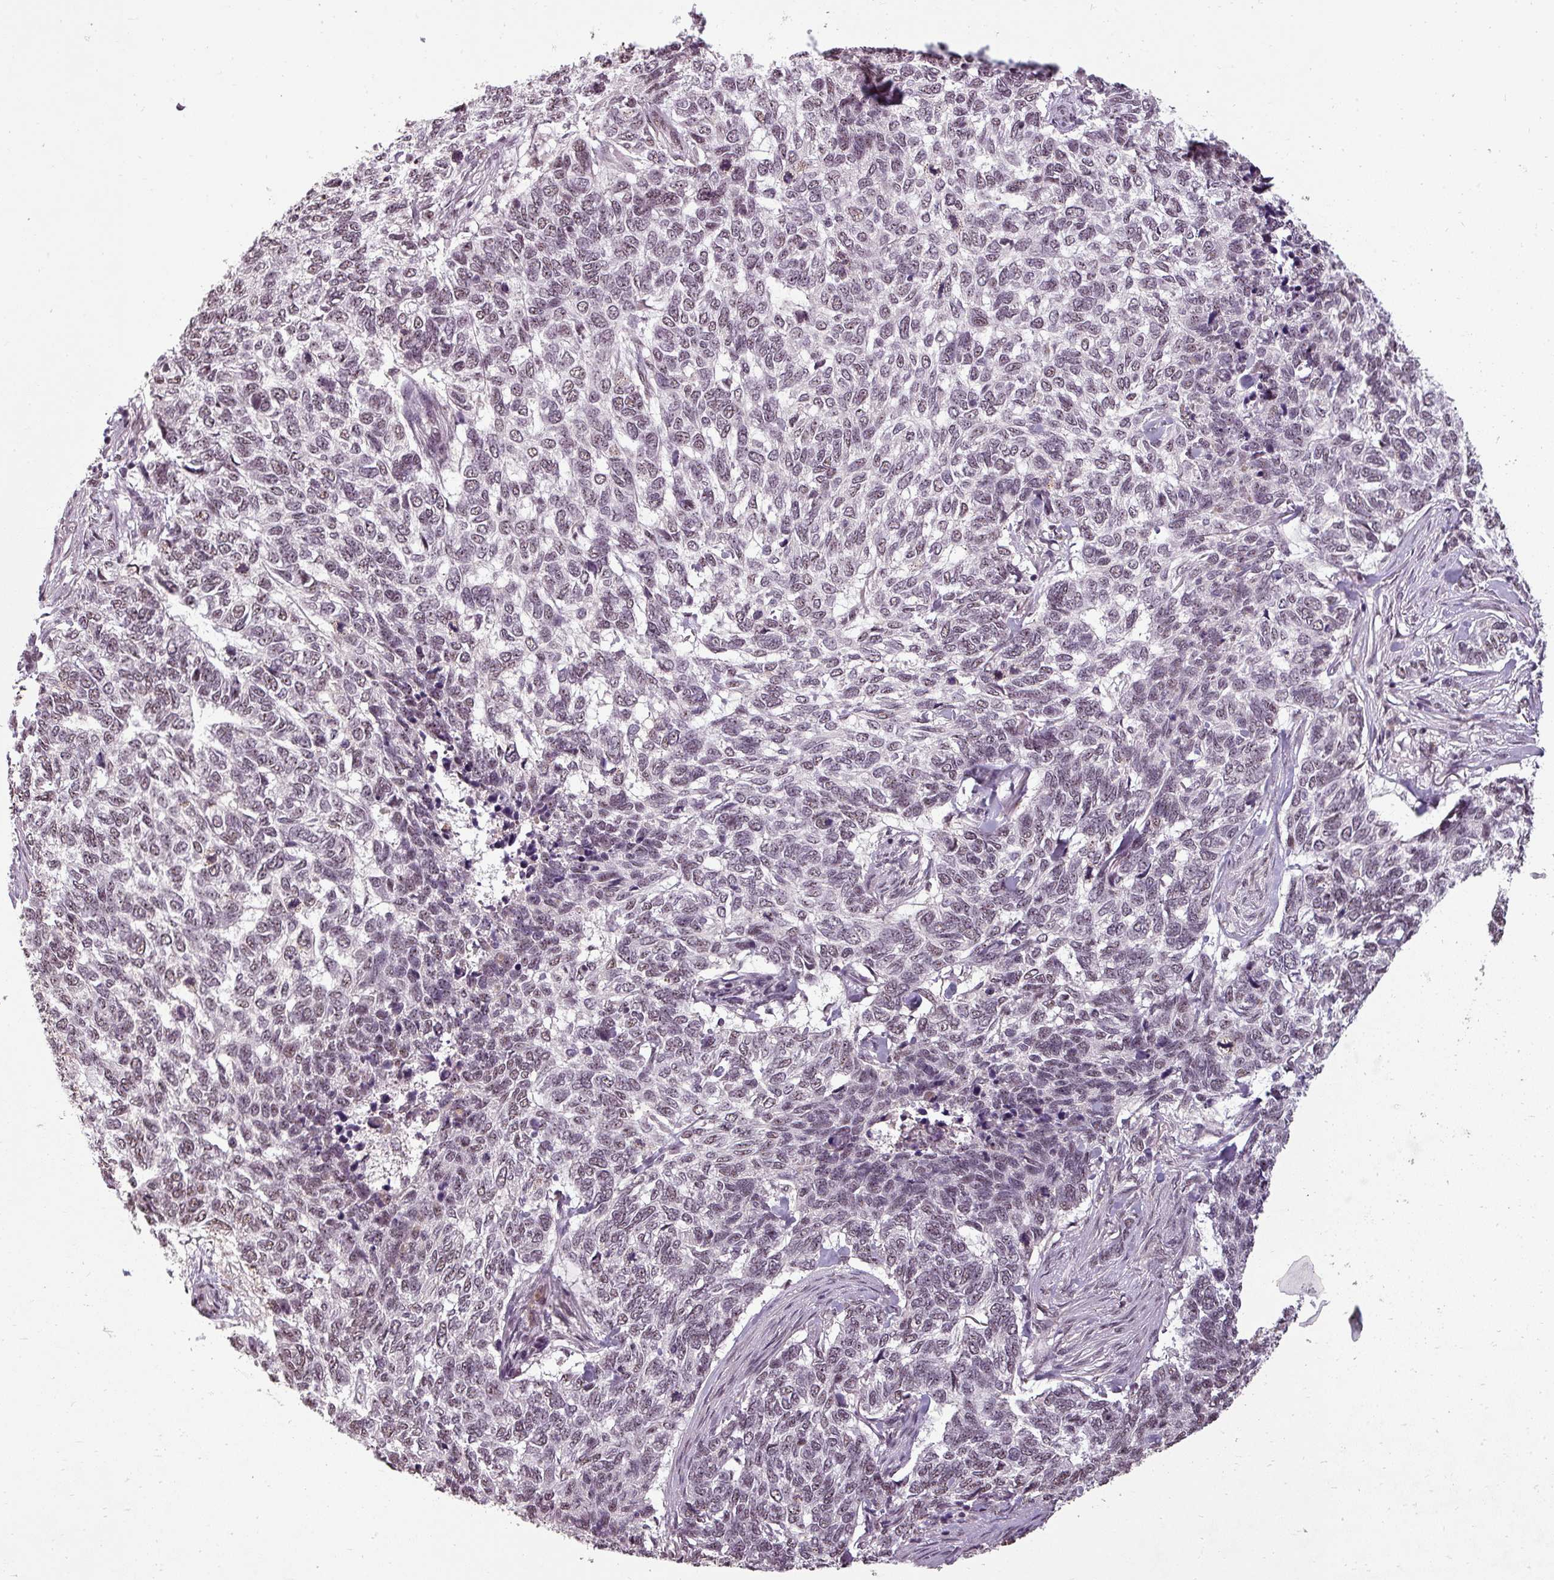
{"staining": {"intensity": "weak", "quantity": "25%-75%", "location": "nuclear"}, "tissue": "skin cancer", "cell_type": "Tumor cells", "image_type": "cancer", "snomed": [{"axis": "morphology", "description": "Basal cell carcinoma"}, {"axis": "topography", "description": "Skin"}], "caption": "This image shows skin cancer stained with IHC to label a protein in brown. The nuclear of tumor cells show weak positivity for the protein. Nuclei are counter-stained blue.", "gene": "BCAS3", "patient": {"sex": "female", "age": 65}}